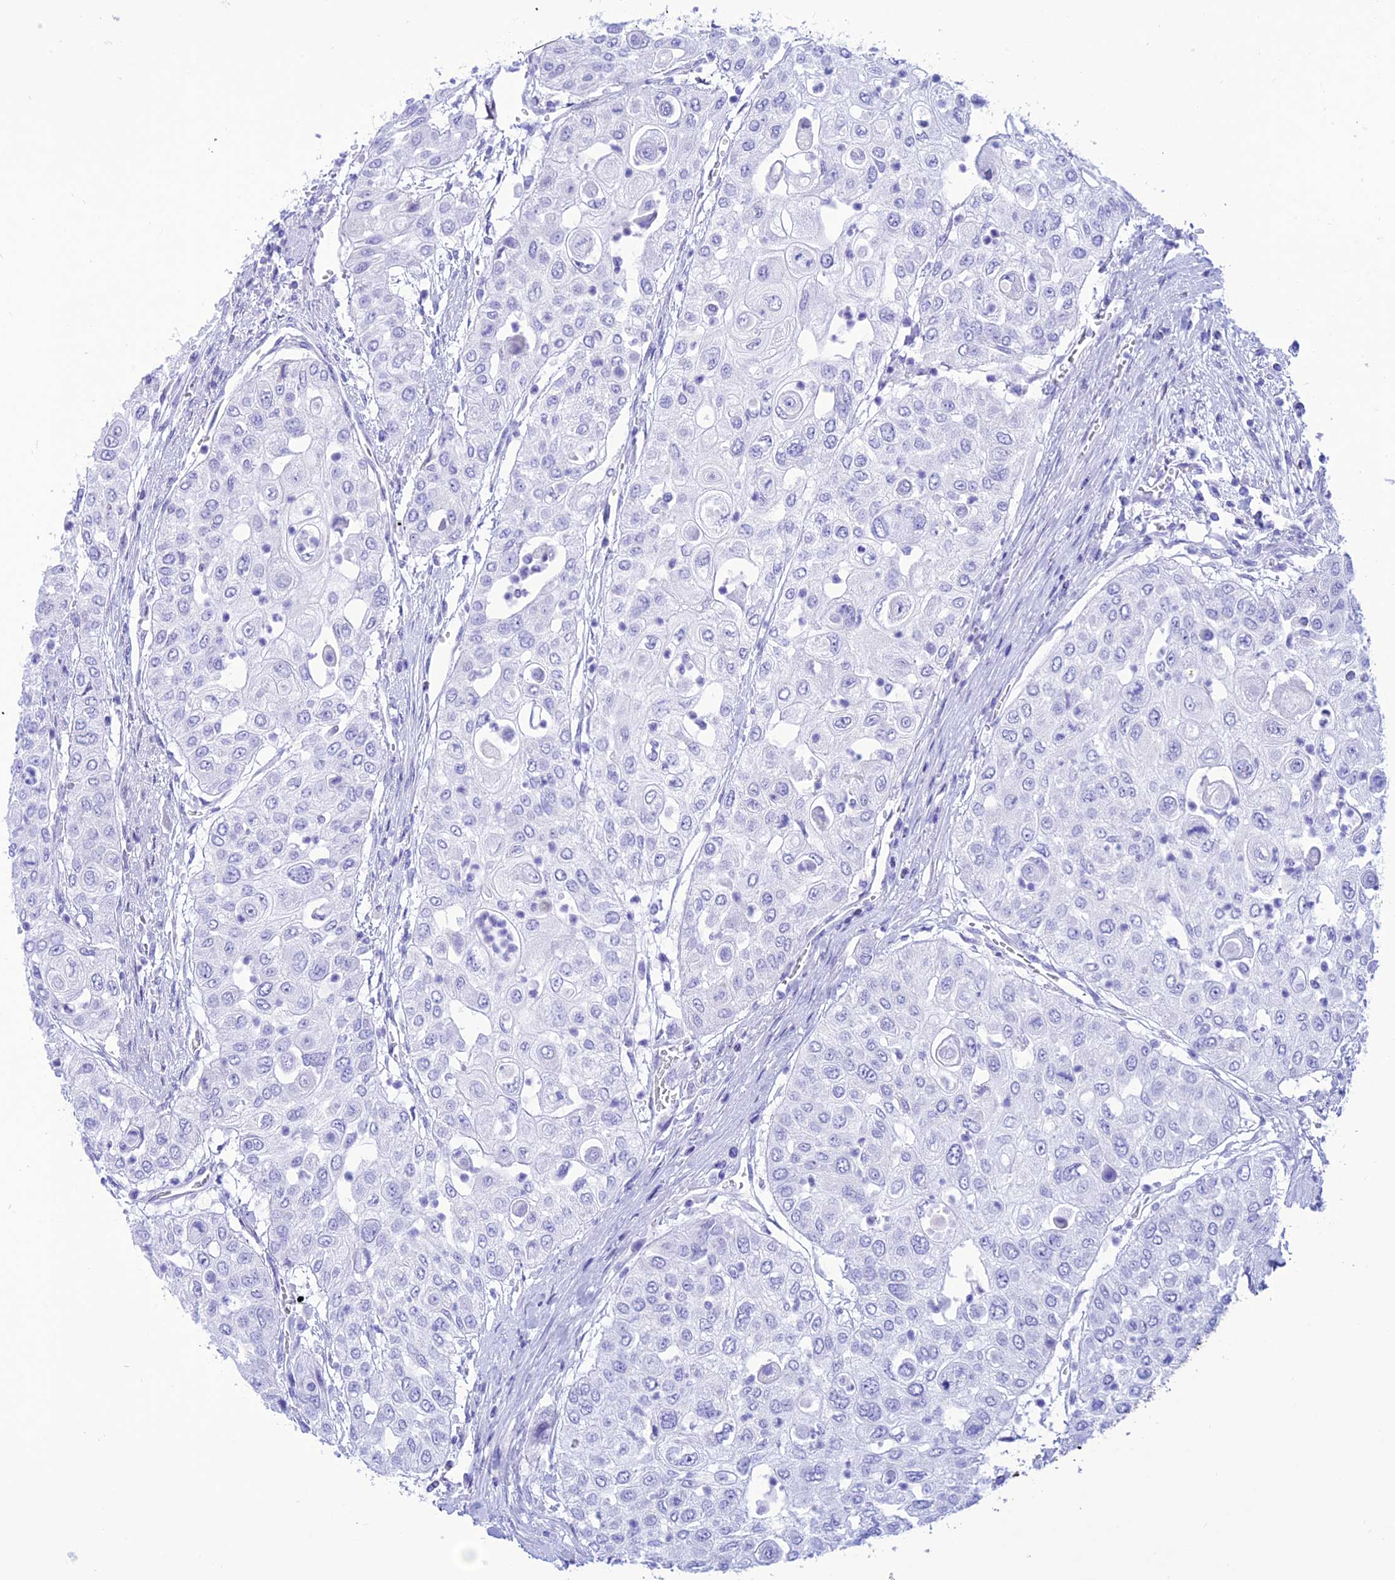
{"staining": {"intensity": "negative", "quantity": "none", "location": "none"}, "tissue": "urothelial cancer", "cell_type": "Tumor cells", "image_type": "cancer", "snomed": [{"axis": "morphology", "description": "Urothelial carcinoma, High grade"}, {"axis": "topography", "description": "Urinary bladder"}], "caption": "The image shows no staining of tumor cells in urothelial cancer. (DAB (3,3'-diaminobenzidine) immunohistochemistry (IHC), high magnification).", "gene": "PRNP", "patient": {"sex": "female", "age": 79}}